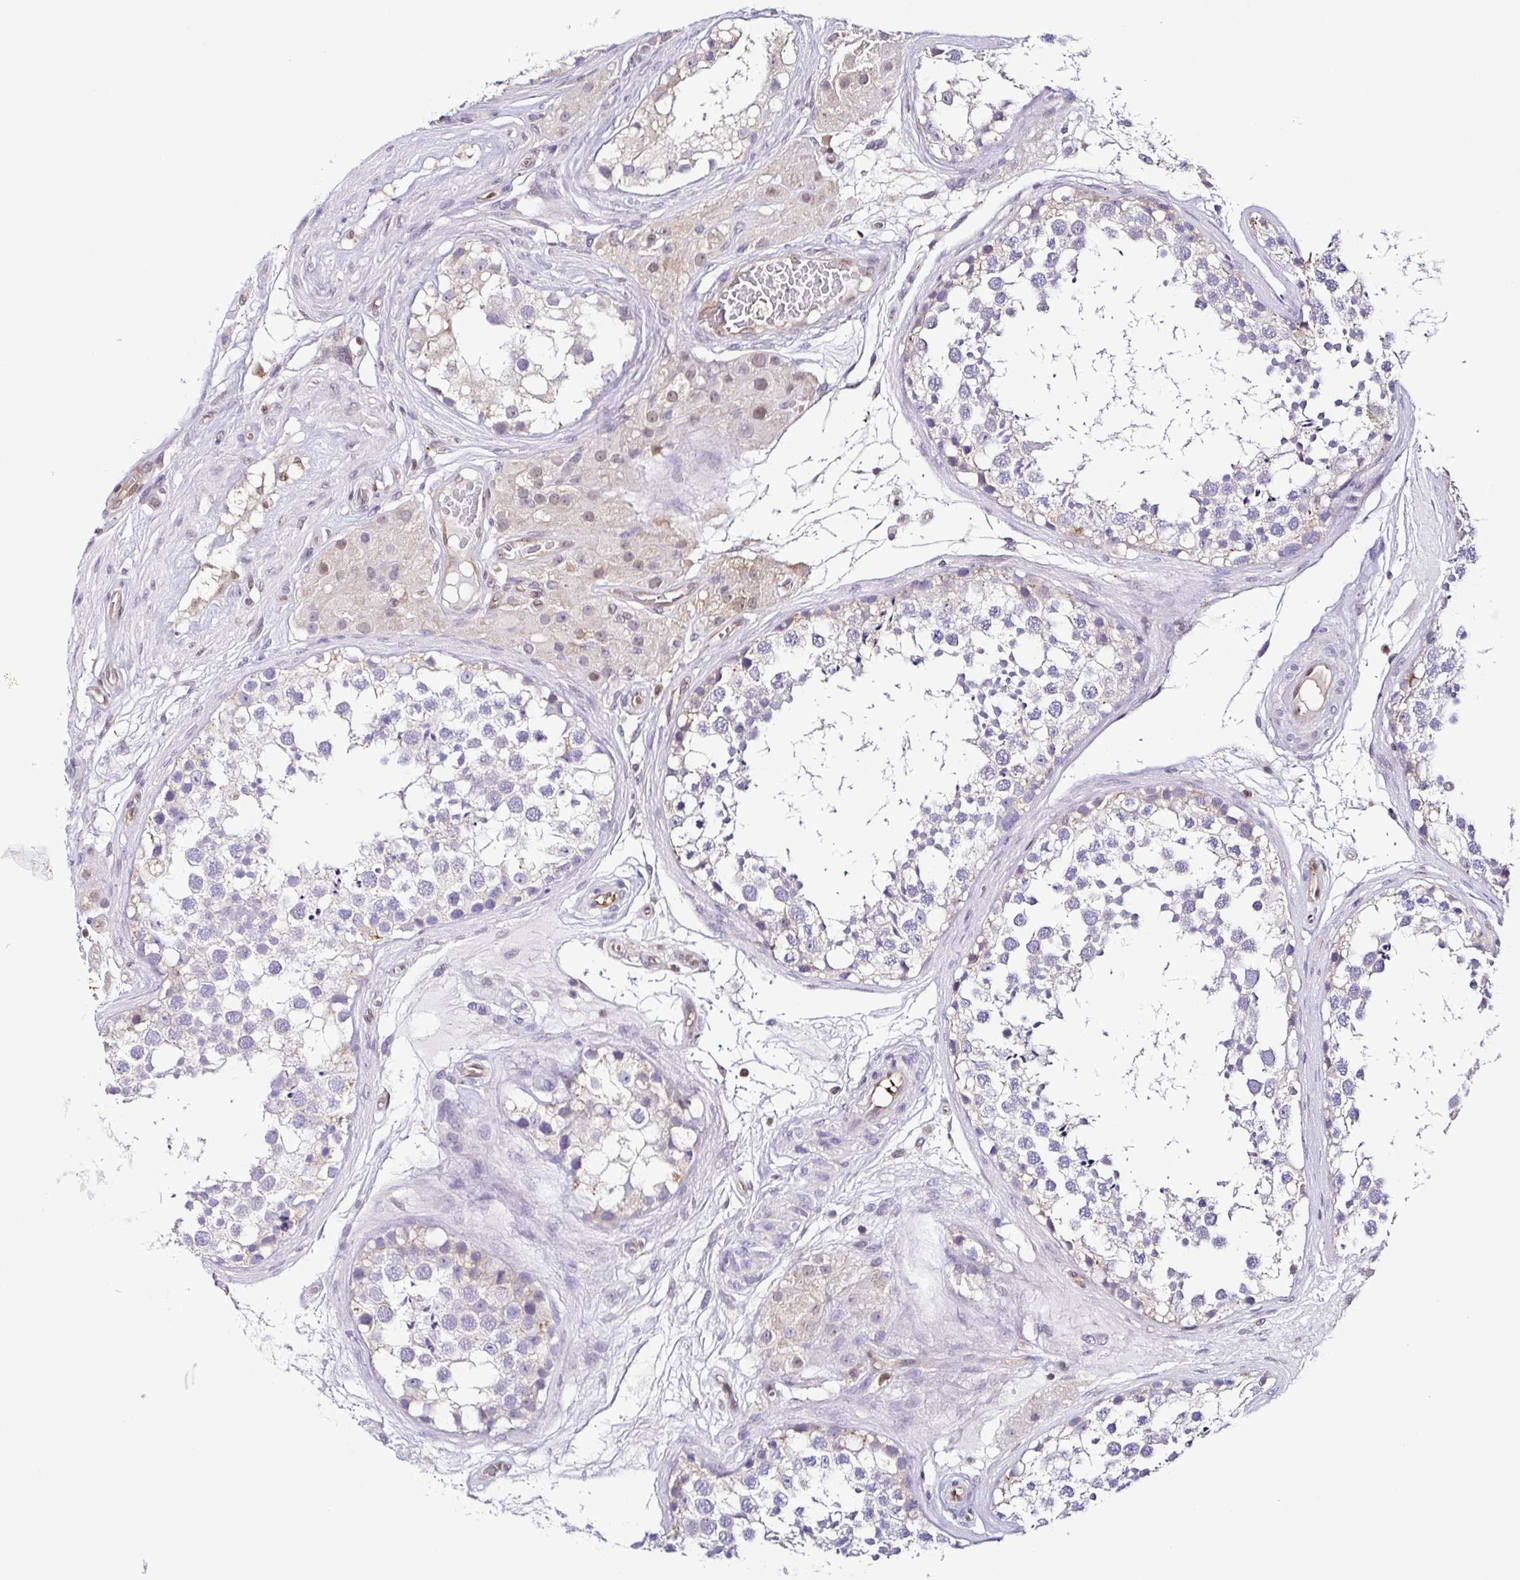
{"staining": {"intensity": "negative", "quantity": "none", "location": "none"}, "tissue": "testis", "cell_type": "Cells in seminiferous ducts", "image_type": "normal", "snomed": [{"axis": "morphology", "description": "Normal tissue, NOS"}, {"axis": "morphology", "description": "Seminoma, NOS"}, {"axis": "topography", "description": "Testis"}], "caption": "Immunohistochemistry (IHC) histopathology image of normal testis stained for a protein (brown), which displays no expression in cells in seminiferous ducts.", "gene": "PSMB9", "patient": {"sex": "male", "age": 65}}